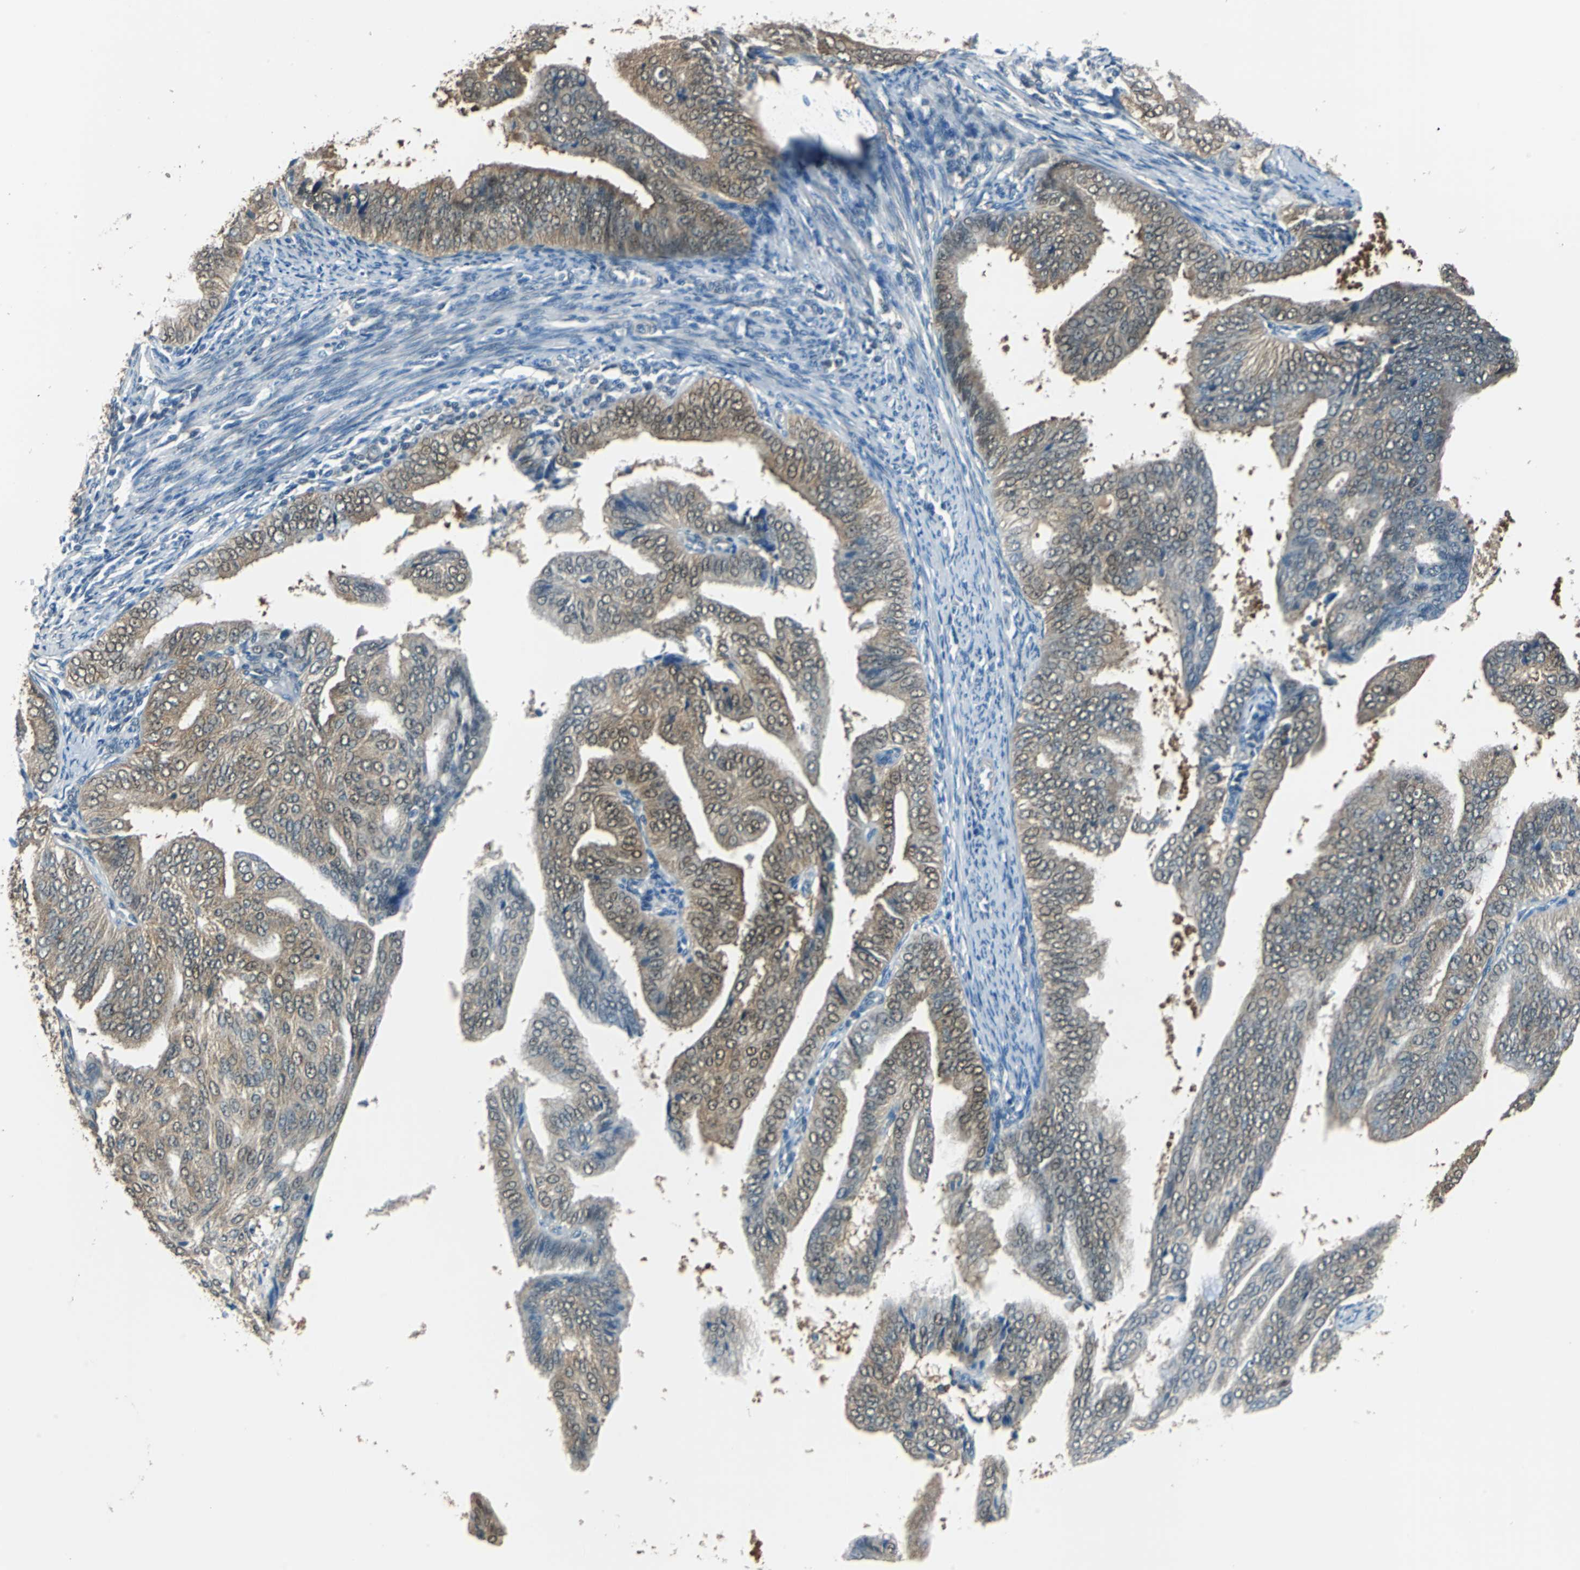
{"staining": {"intensity": "moderate", "quantity": ">75%", "location": "cytoplasmic/membranous,nuclear"}, "tissue": "endometrial cancer", "cell_type": "Tumor cells", "image_type": "cancer", "snomed": [{"axis": "morphology", "description": "Adenocarcinoma, NOS"}, {"axis": "topography", "description": "Endometrium"}], "caption": "Human endometrial cancer (adenocarcinoma) stained for a protein (brown) shows moderate cytoplasmic/membranous and nuclear positive staining in about >75% of tumor cells.", "gene": "FKBP4", "patient": {"sex": "female", "age": 58}}